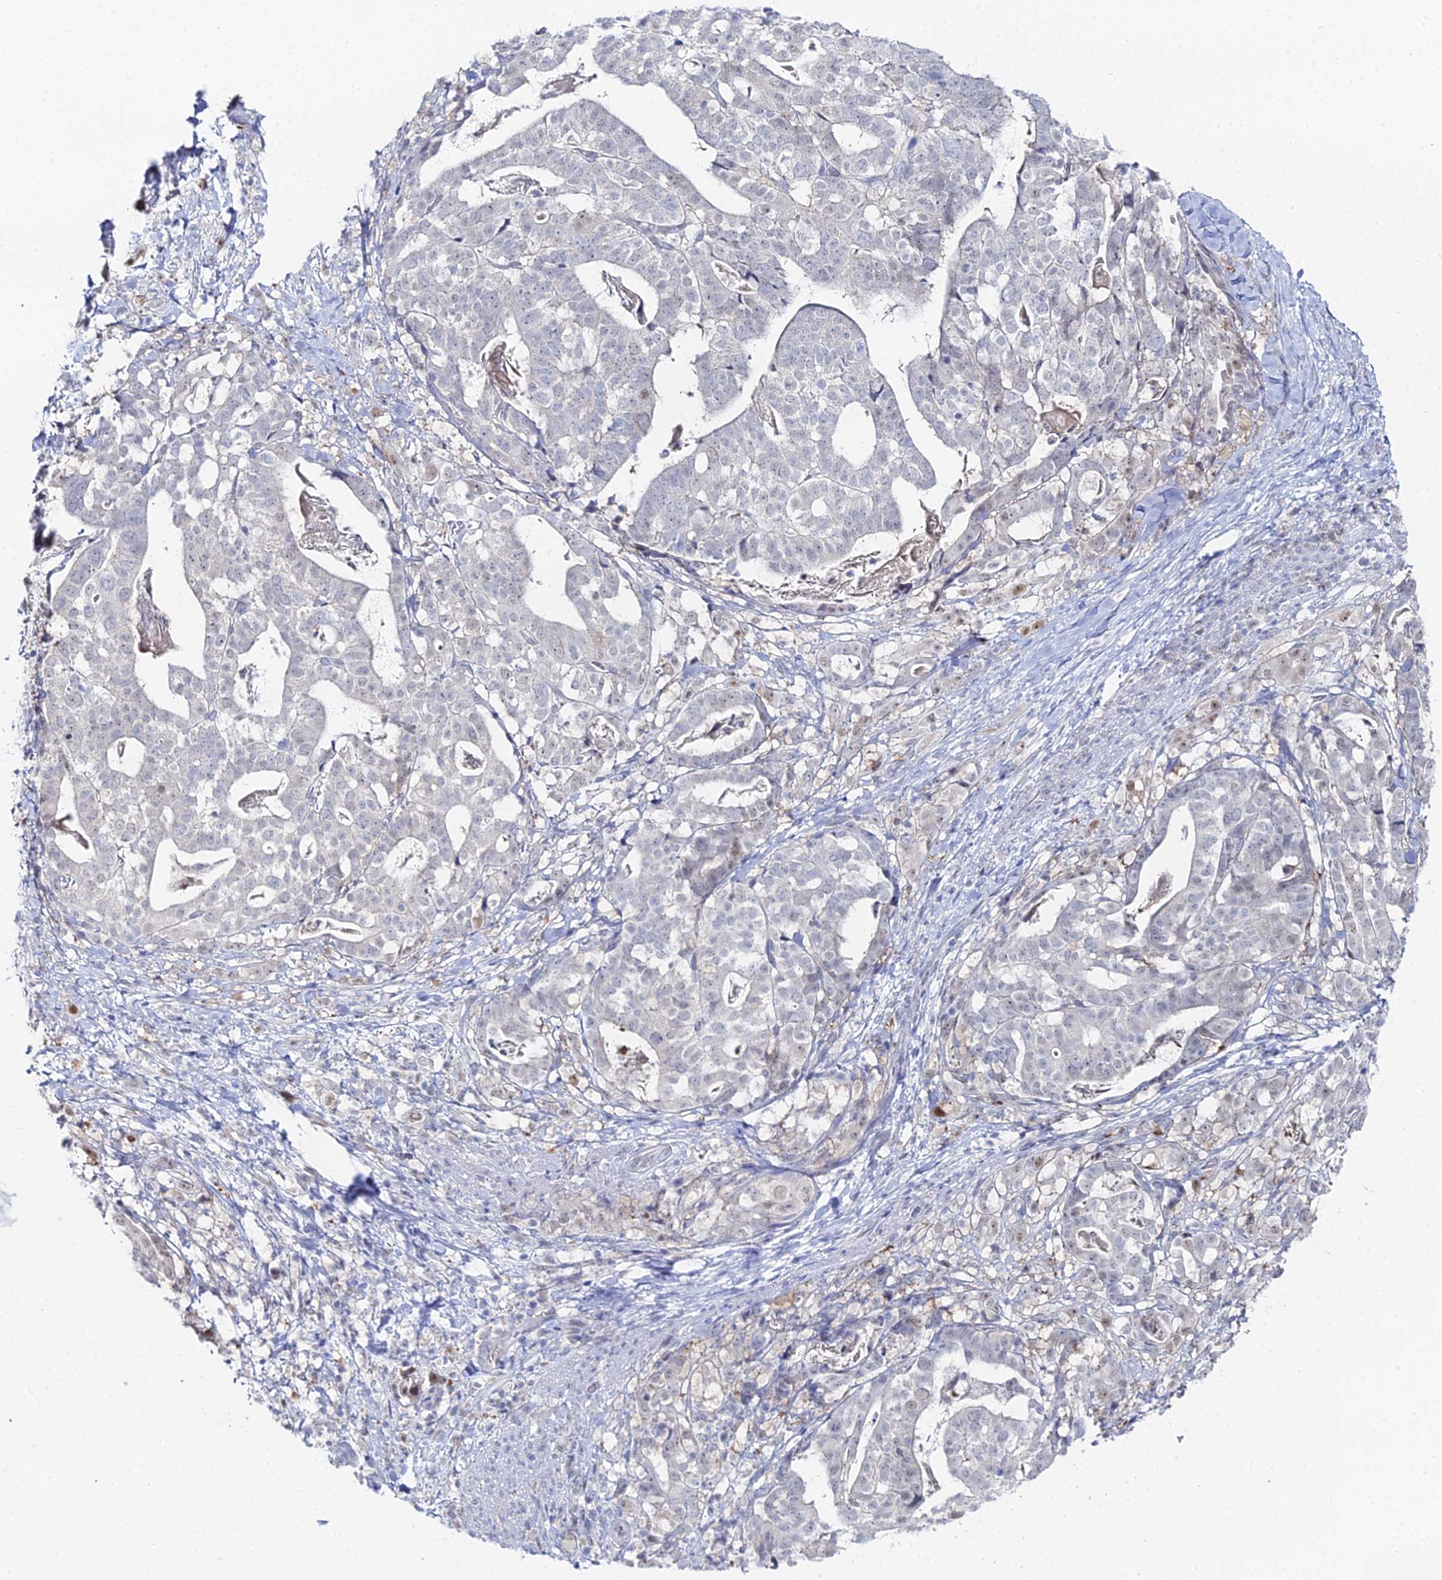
{"staining": {"intensity": "negative", "quantity": "none", "location": "none"}, "tissue": "stomach cancer", "cell_type": "Tumor cells", "image_type": "cancer", "snomed": [{"axis": "morphology", "description": "Adenocarcinoma, NOS"}, {"axis": "topography", "description": "Stomach"}], "caption": "Adenocarcinoma (stomach) stained for a protein using IHC shows no staining tumor cells.", "gene": "THAP4", "patient": {"sex": "male", "age": 48}}